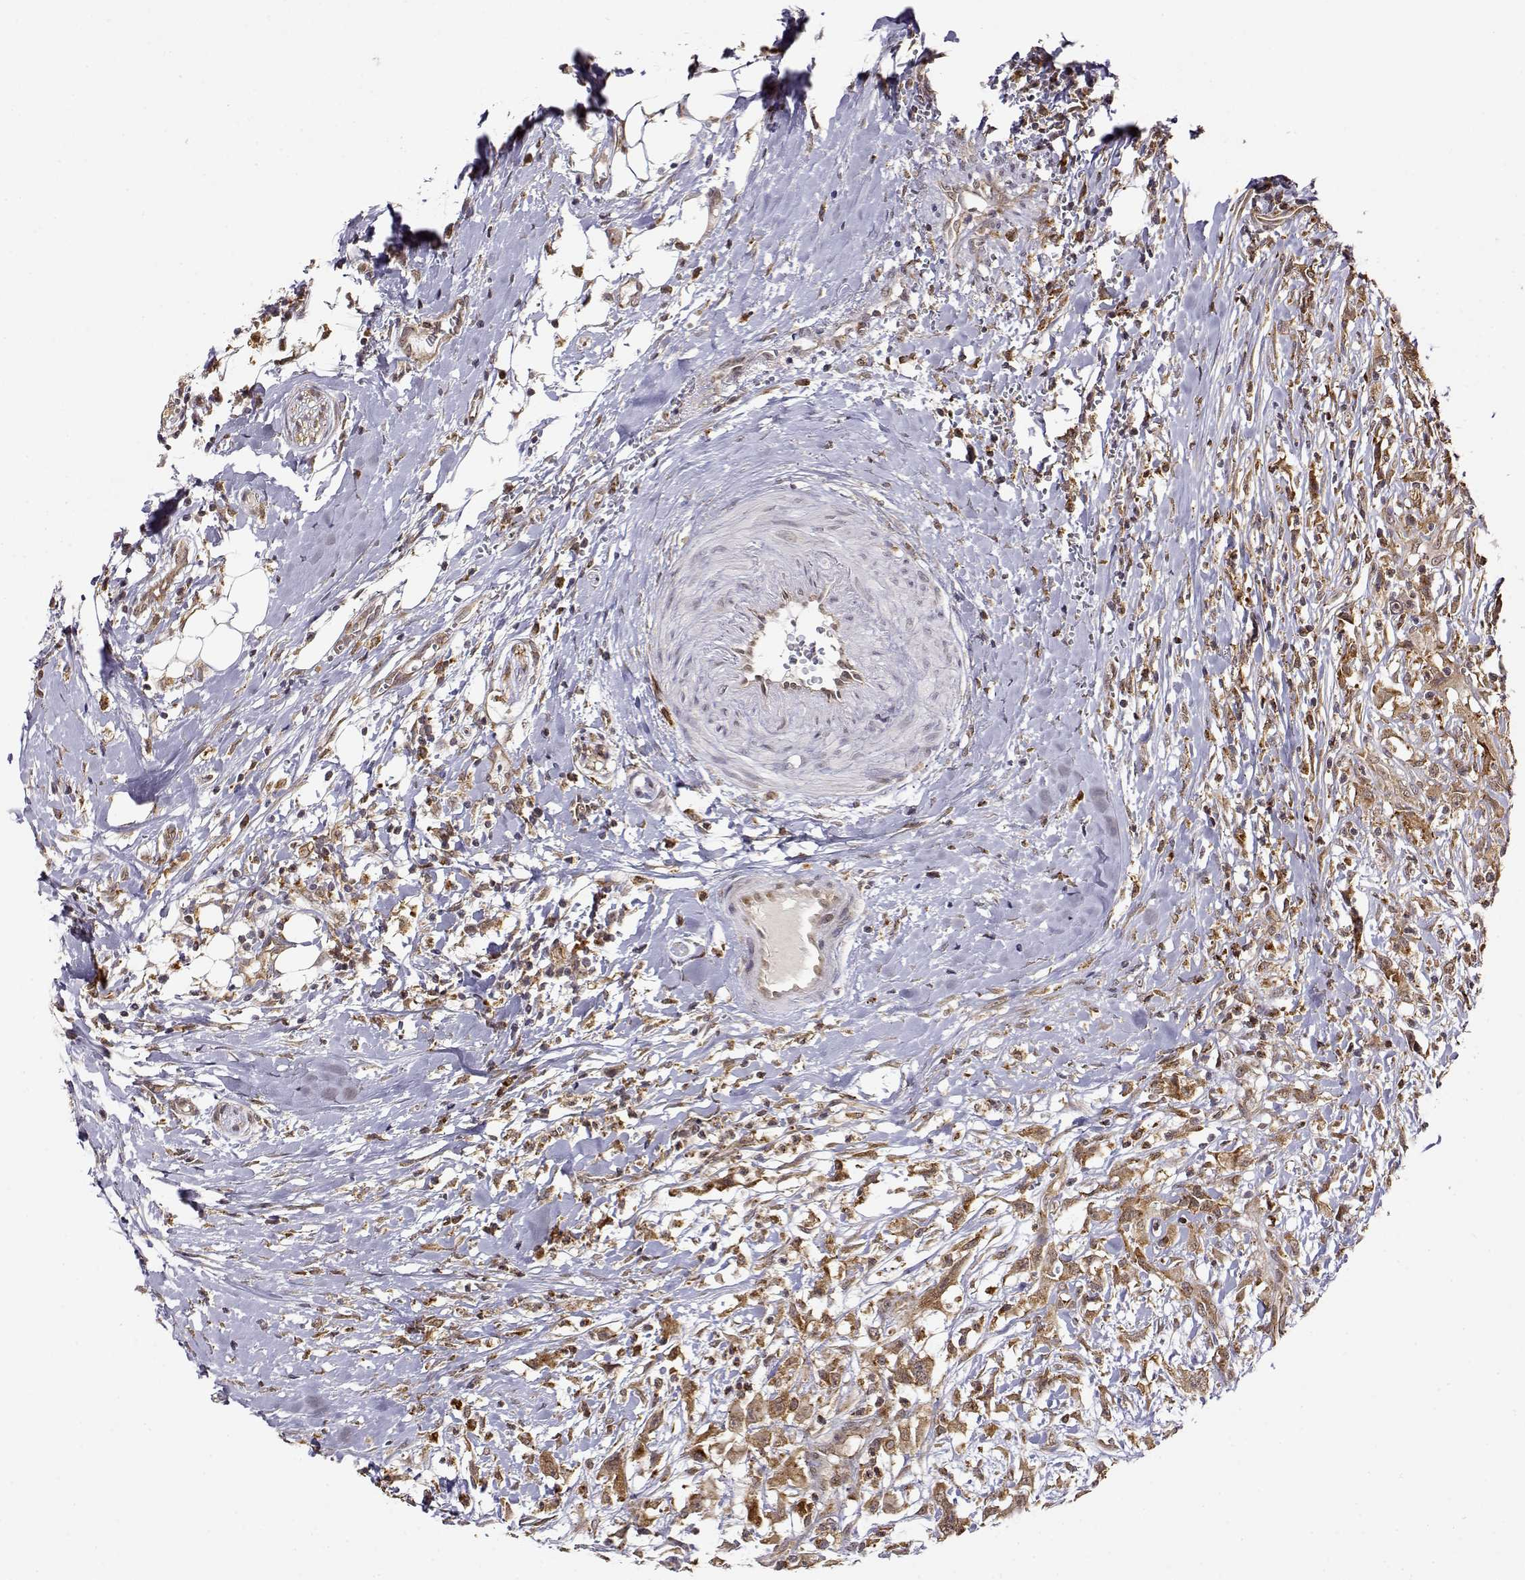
{"staining": {"intensity": "moderate", "quantity": ">75%", "location": "cytoplasmic/membranous"}, "tissue": "head and neck cancer", "cell_type": "Tumor cells", "image_type": "cancer", "snomed": [{"axis": "morphology", "description": "Squamous cell carcinoma, NOS"}, {"axis": "morphology", "description": "Squamous cell carcinoma, metastatic, NOS"}, {"axis": "topography", "description": "Oral tissue"}, {"axis": "topography", "description": "Head-Neck"}], "caption": "A histopathology image of head and neck cancer (squamous cell carcinoma) stained for a protein reveals moderate cytoplasmic/membranous brown staining in tumor cells. Using DAB (brown) and hematoxylin (blue) stains, captured at high magnification using brightfield microscopy.", "gene": "RNF13", "patient": {"sex": "female", "age": 85}}